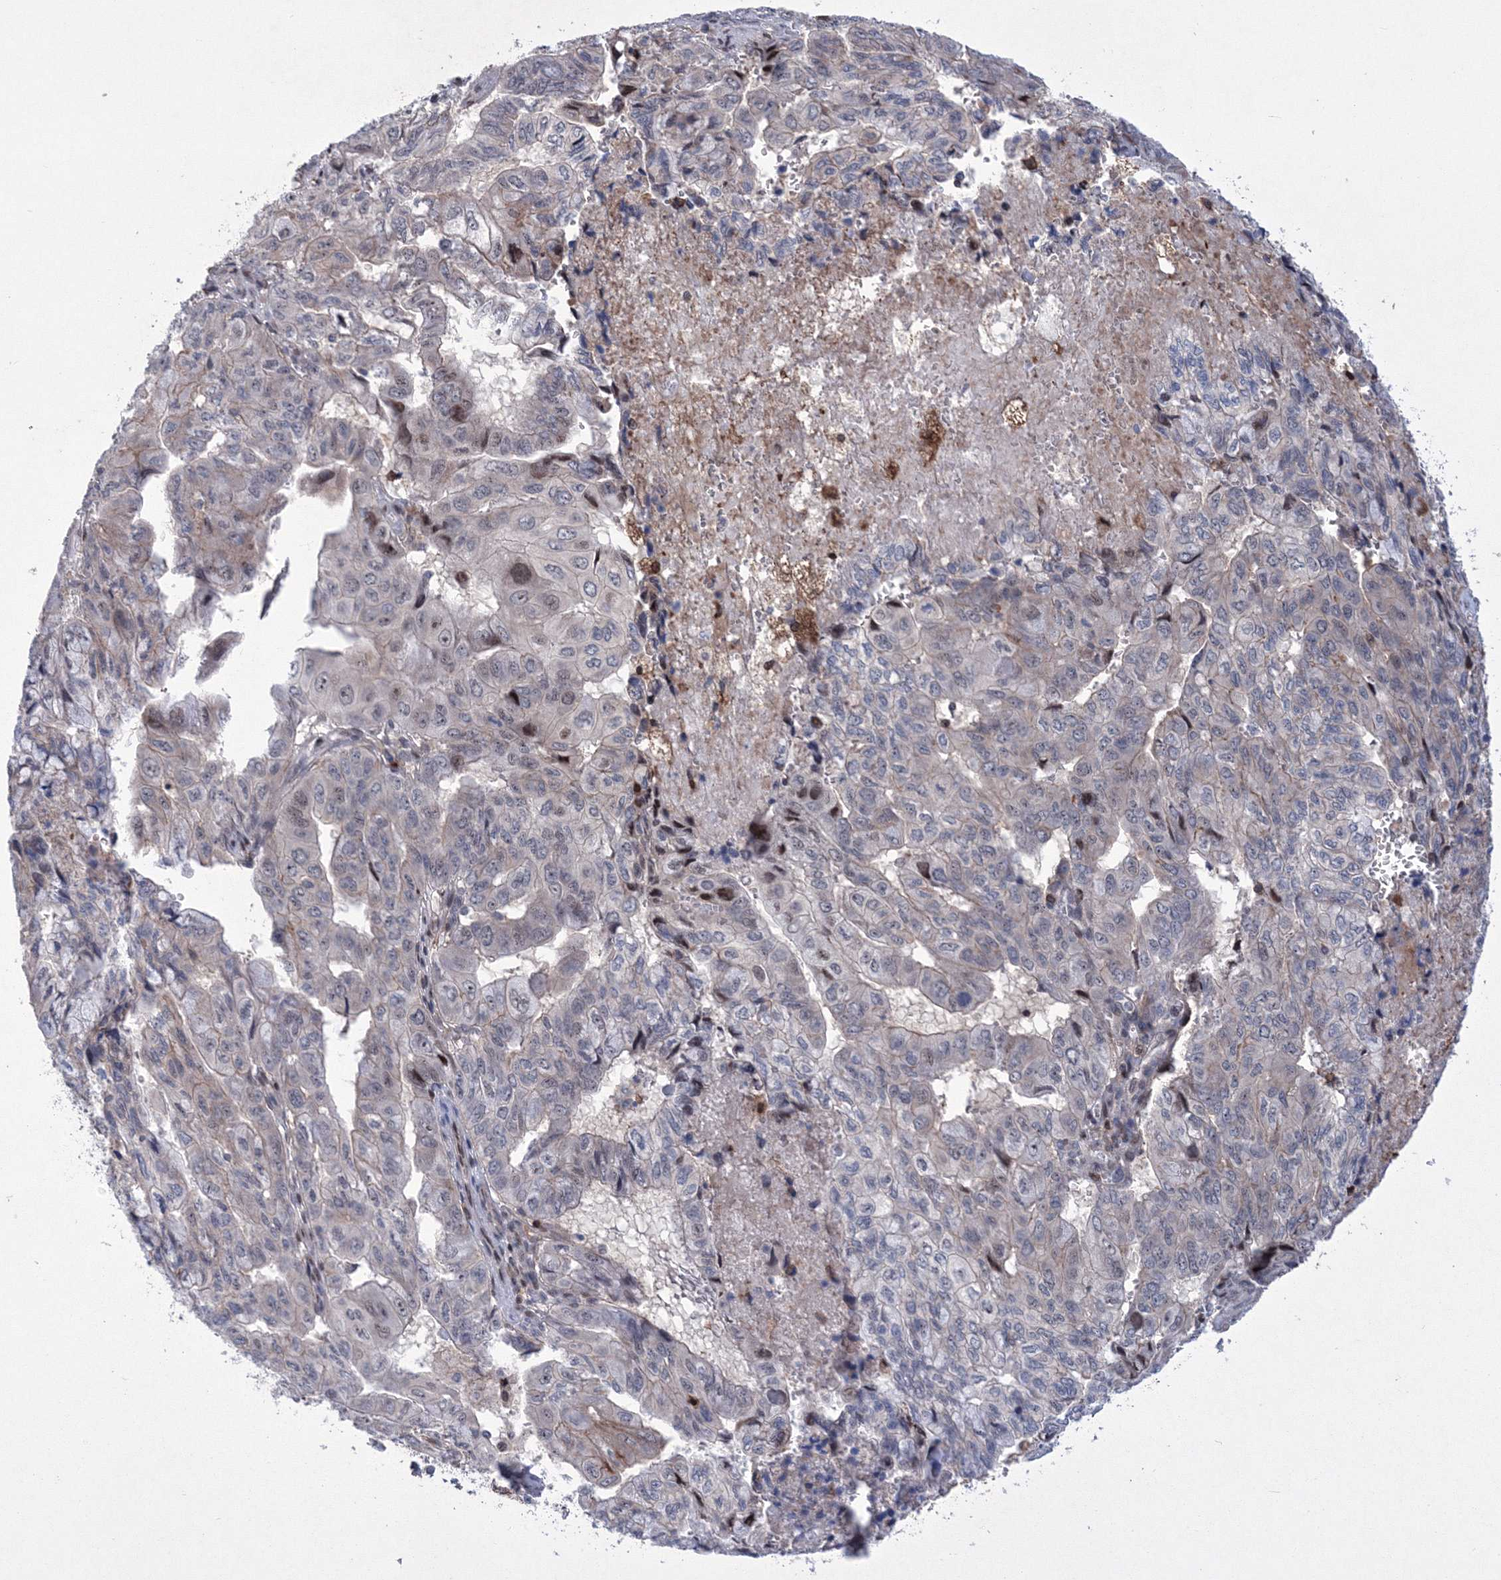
{"staining": {"intensity": "negative", "quantity": "none", "location": "none"}, "tissue": "pancreatic cancer", "cell_type": "Tumor cells", "image_type": "cancer", "snomed": [{"axis": "morphology", "description": "Adenocarcinoma, NOS"}, {"axis": "topography", "description": "Pancreas"}], "caption": "Immunohistochemistry (IHC) of human pancreatic adenocarcinoma shows no expression in tumor cells.", "gene": "RNPEPL1", "patient": {"sex": "male", "age": 51}}